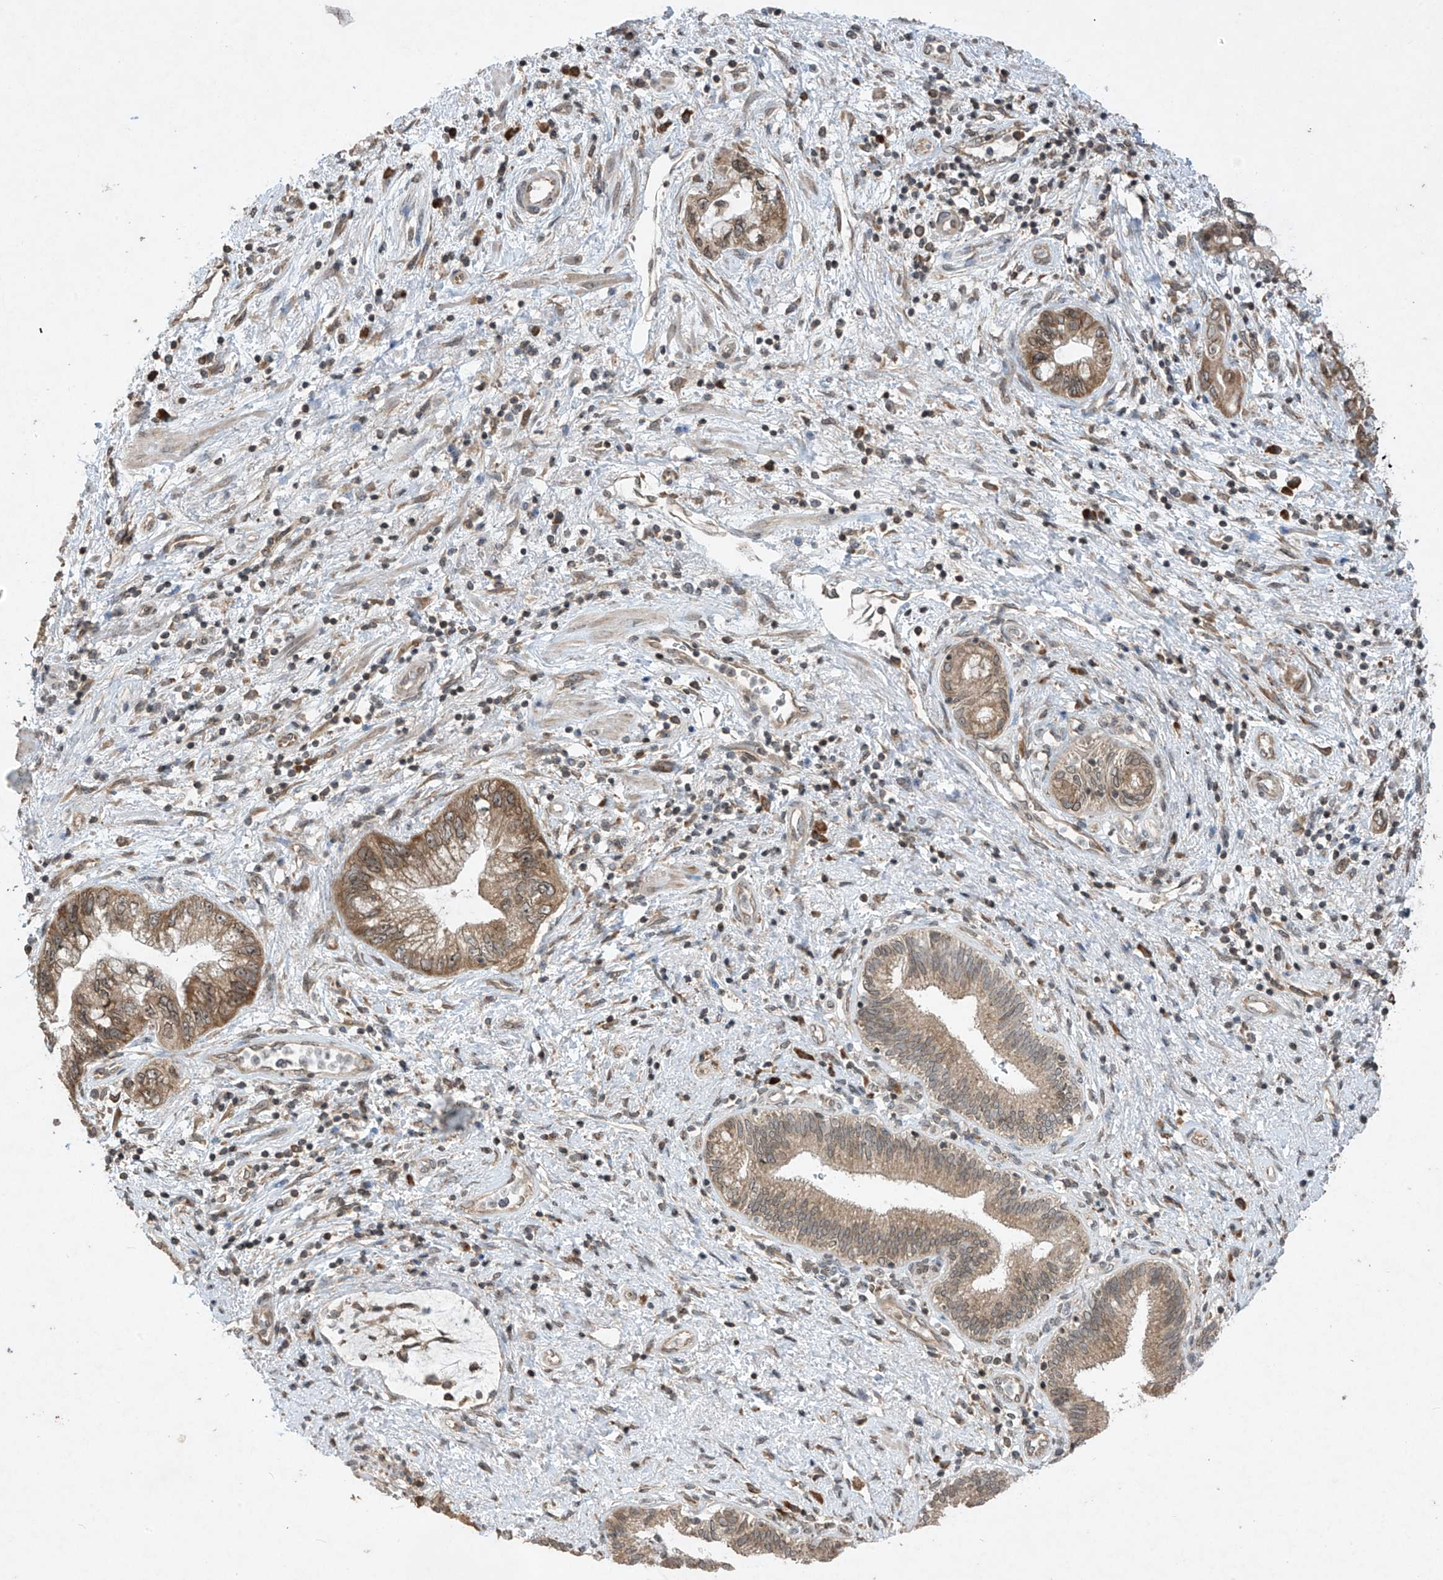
{"staining": {"intensity": "weak", "quantity": ">75%", "location": "cytoplasmic/membranous"}, "tissue": "pancreatic cancer", "cell_type": "Tumor cells", "image_type": "cancer", "snomed": [{"axis": "morphology", "description": "Adenocarcinoma, NOS"}, {"axis": "topography", "description": "Pancreas"}], "caption": "Weak cytoplasmic/membranous staining is present in about >75% of tumor cells in adenocarcinoma (pancreatic).", "gene": "RPL34", "patient": {"sex": "female", "age": 73}}